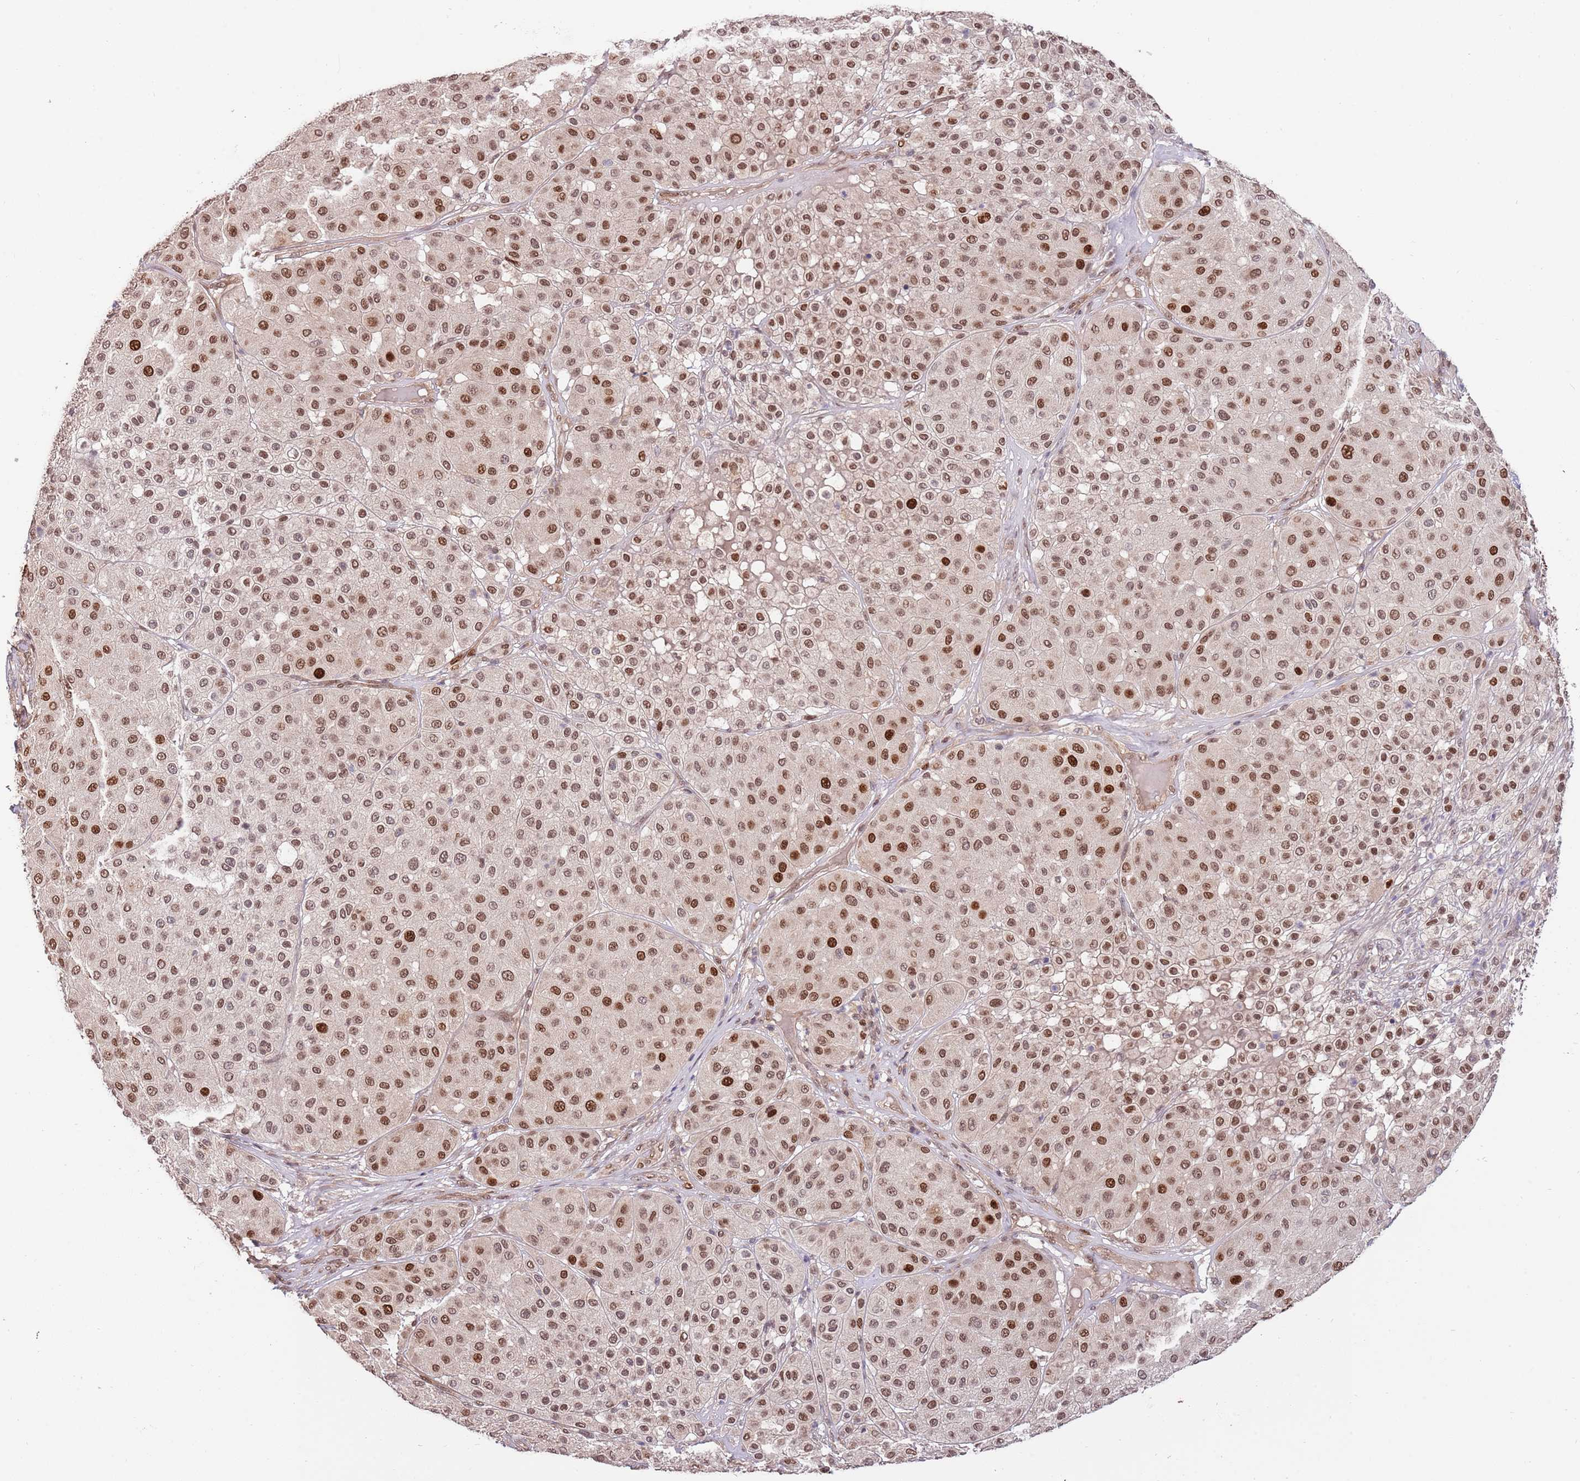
{"staining": {"intensity": "strong", "quantity": ">75%", "location": "nuclear"}, "tissue": "melanoma", "cell_type": "Tumor cells", "image_type": "cancer", "snomed": [{"axis": "morphology", "description": "Malignant melanoma, Metastatic site"}, {"axis": "topography", "description": "Smooth muscle"}], "caption": "Protein staining of melanoma tissue displays strong nuclear positivity in about >75% of tumor cells.", "gene": "RIF1", "patient": {"sex": "male", "age": 41}}